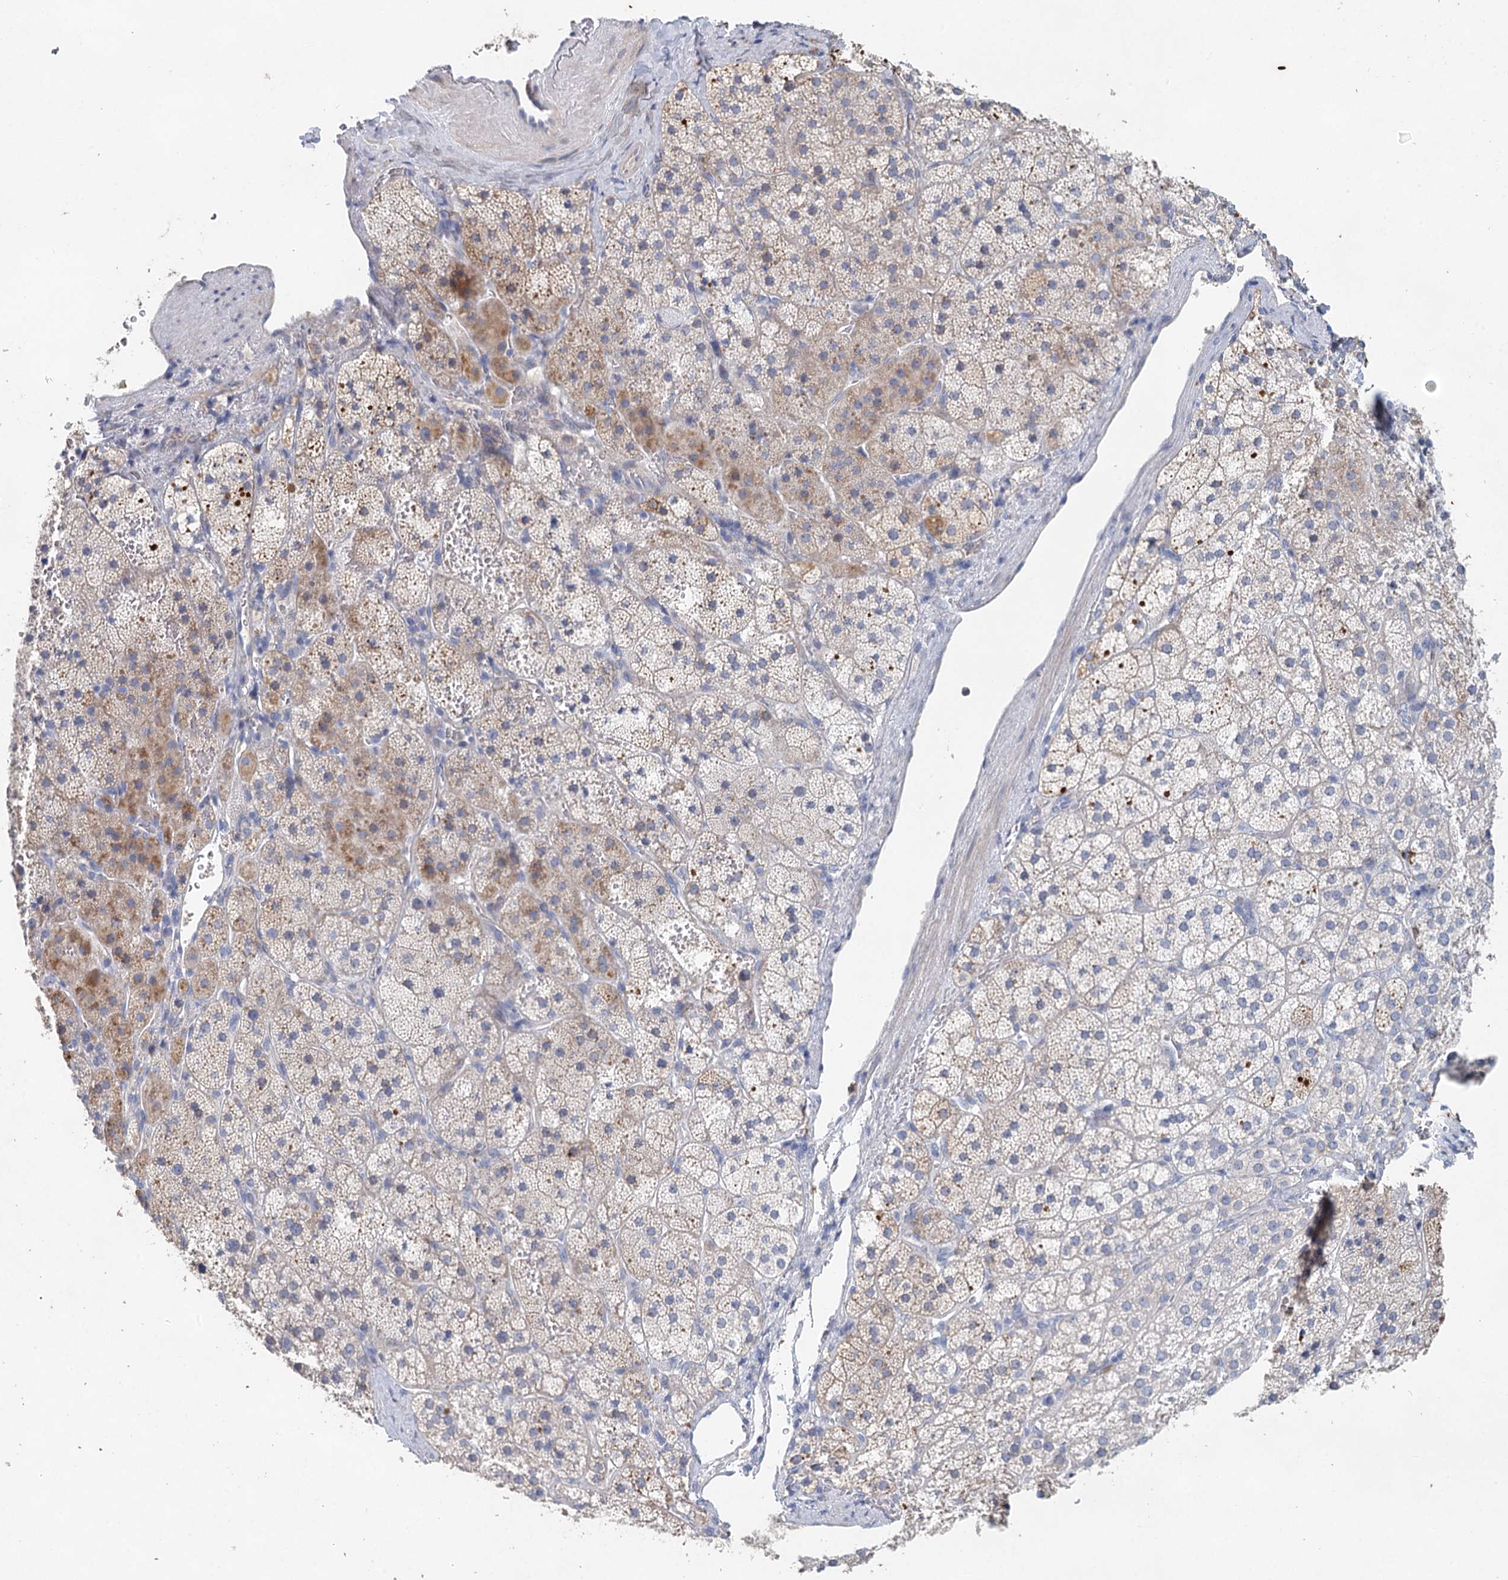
{"staining": {"intensity": "moderate", "quantity": "<25%", "location": "cytoplasmic/membranous"}, "tissue": "adrenal gland", "cell_type": "Glandular cells", "image_type": "normal", "snomed": [{"axis": "morphology", "description": "Normal tissue, NOS"}, {"axis": "topography", "description": "Adrenal gland"}], "caption": "Immunohistochemistry photomicrograph of benign adrenal gland: human adrenal gland stained using immunohistochemistry (IHC) reveals low levels of moderate protein expression localized specifically in the cytoplasmic/membranous of glandular cells, appearing as a cytoplasmic/membranous brown color.", "gene": "MYL6B", "patient": {"sex": "female", "age": 44}}